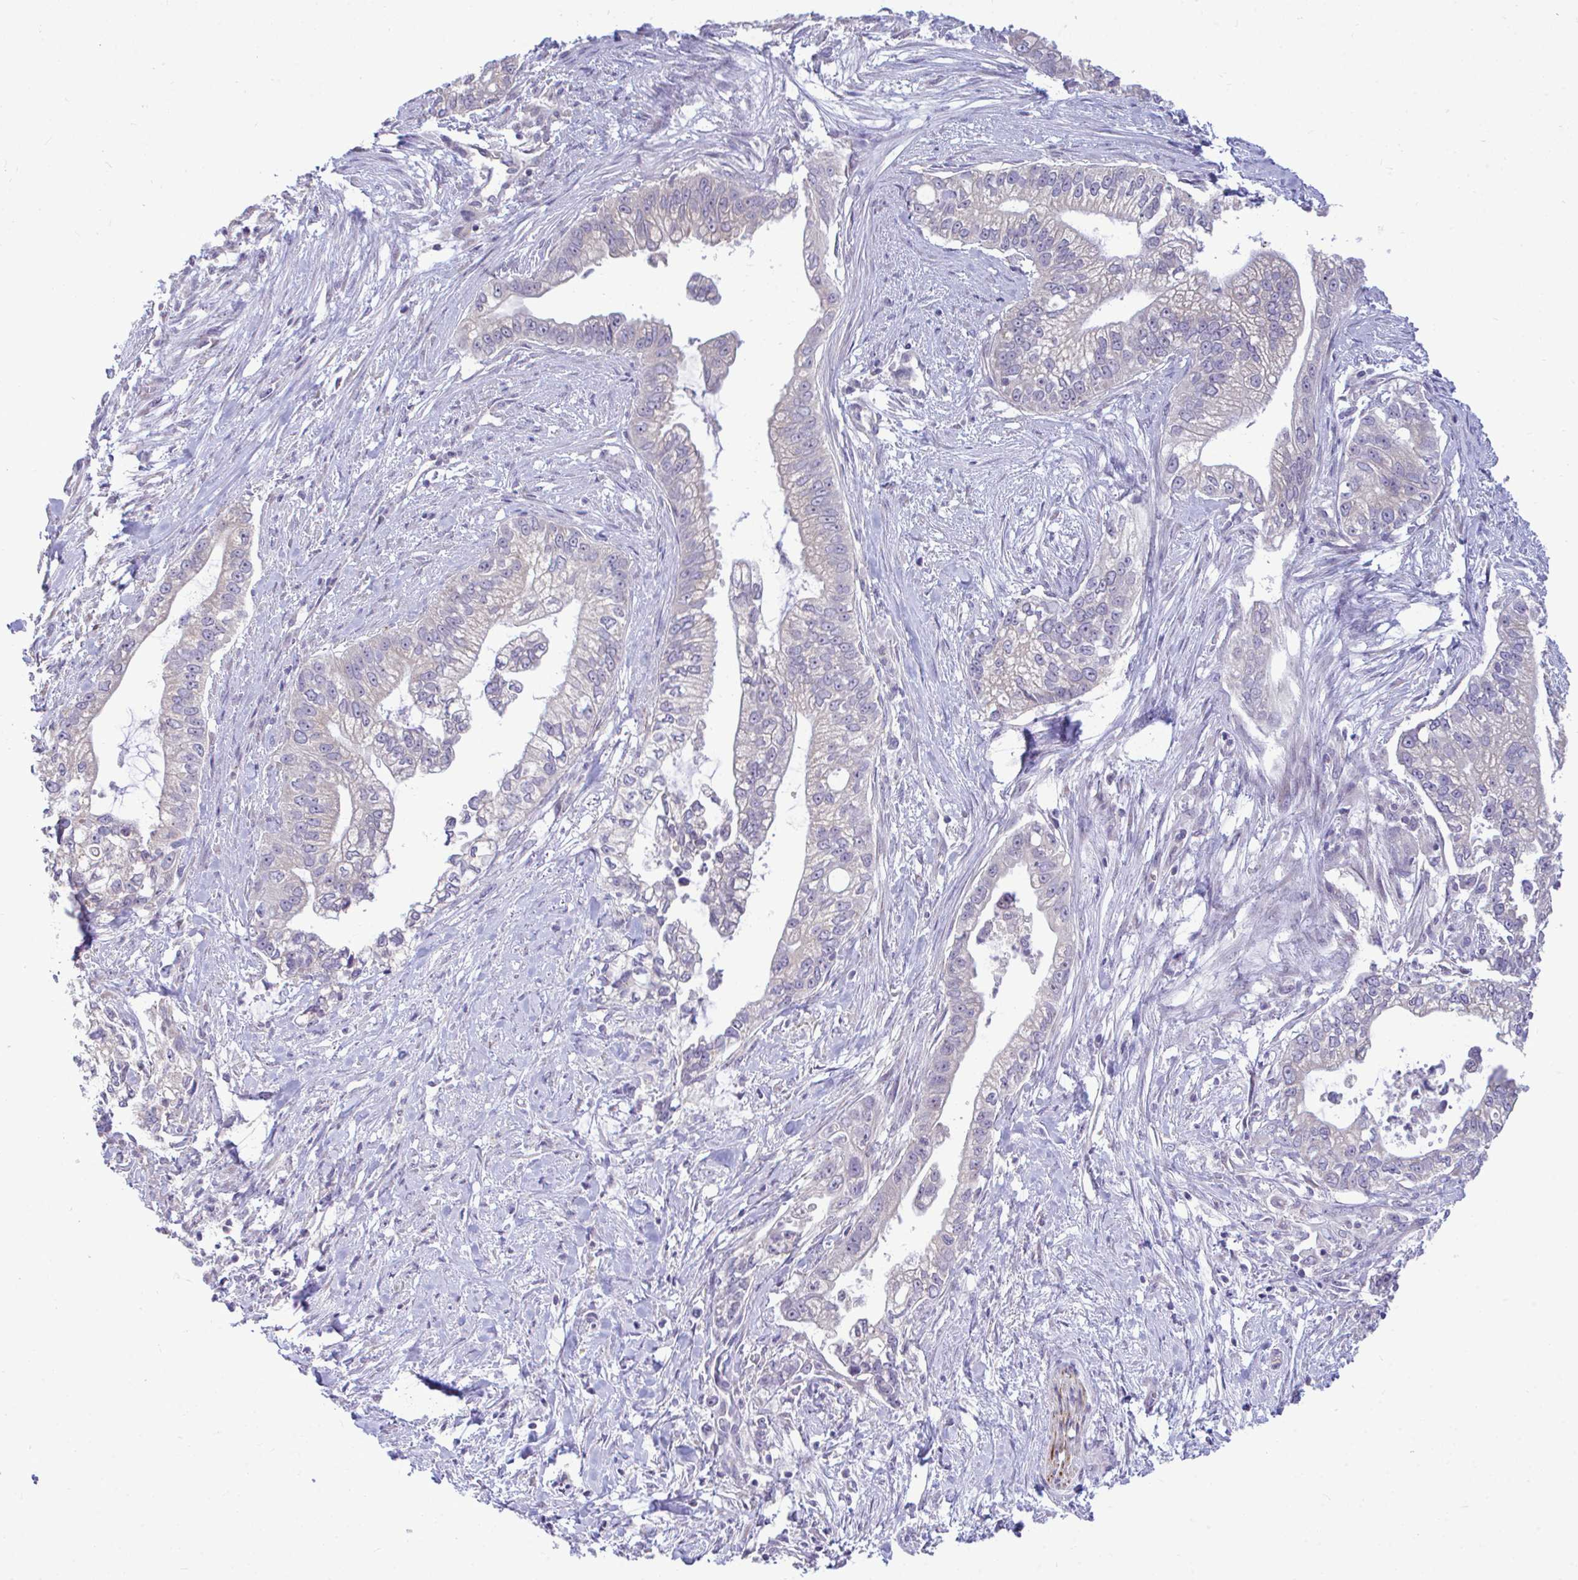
{"staining": {"intensity": "negative", "quantity": "none", "location": "none"}, "tissue": "pancreatic cancer", "cell_type": "Tumor cells", "image_type": "cancer", "snomed": [{"axis": "morphology", "description": "Adenocarcinoma, NOS"}, {"axis": "topography", "description": "Pancreas"}], "caption": "There is no significant positivity in tumor cells of adenocarcinoma (pancreatic).", "gene": "PIGK", "patient": {"sex": "male", "age": 70}}